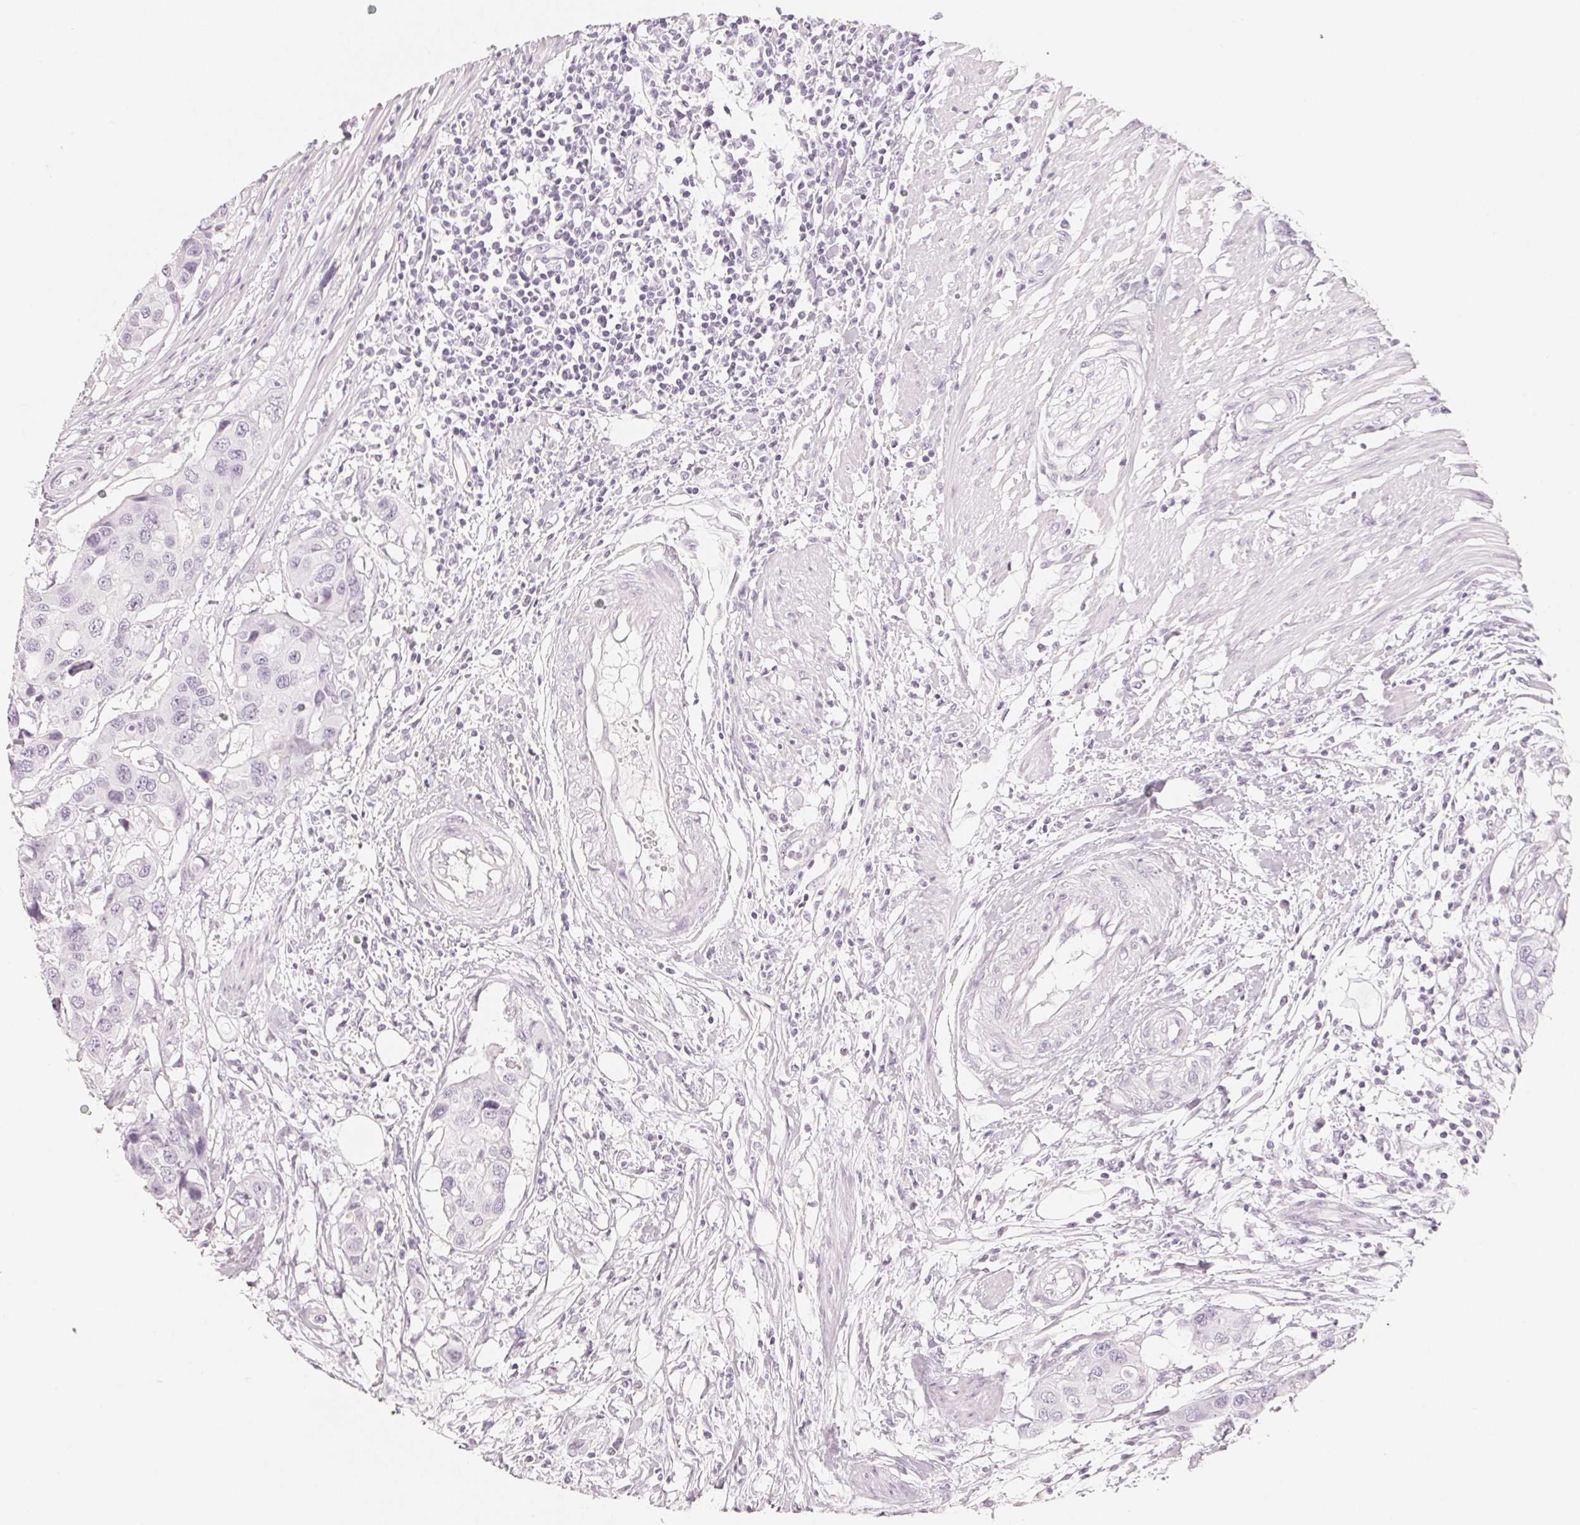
{"staining": {"intensity": "negative", "quantity": "none", "location": "none"}, "tissue": "colorectal cancer", "cell_type": "Tumor cells", "image_type": "cancer", "snomed": [{"axis": "morphology", "description": "Adenocarcinoma, NOS"}, {"axis": "topography", "description": "Colon"}], "caption": "This is an immunohistochemistry (IHC) image of colorectal adenocarcinoma. There is no positivity in tumor cells.", "gene": "SLC22A8", "patient": {"sex": "male", "age": 77}}